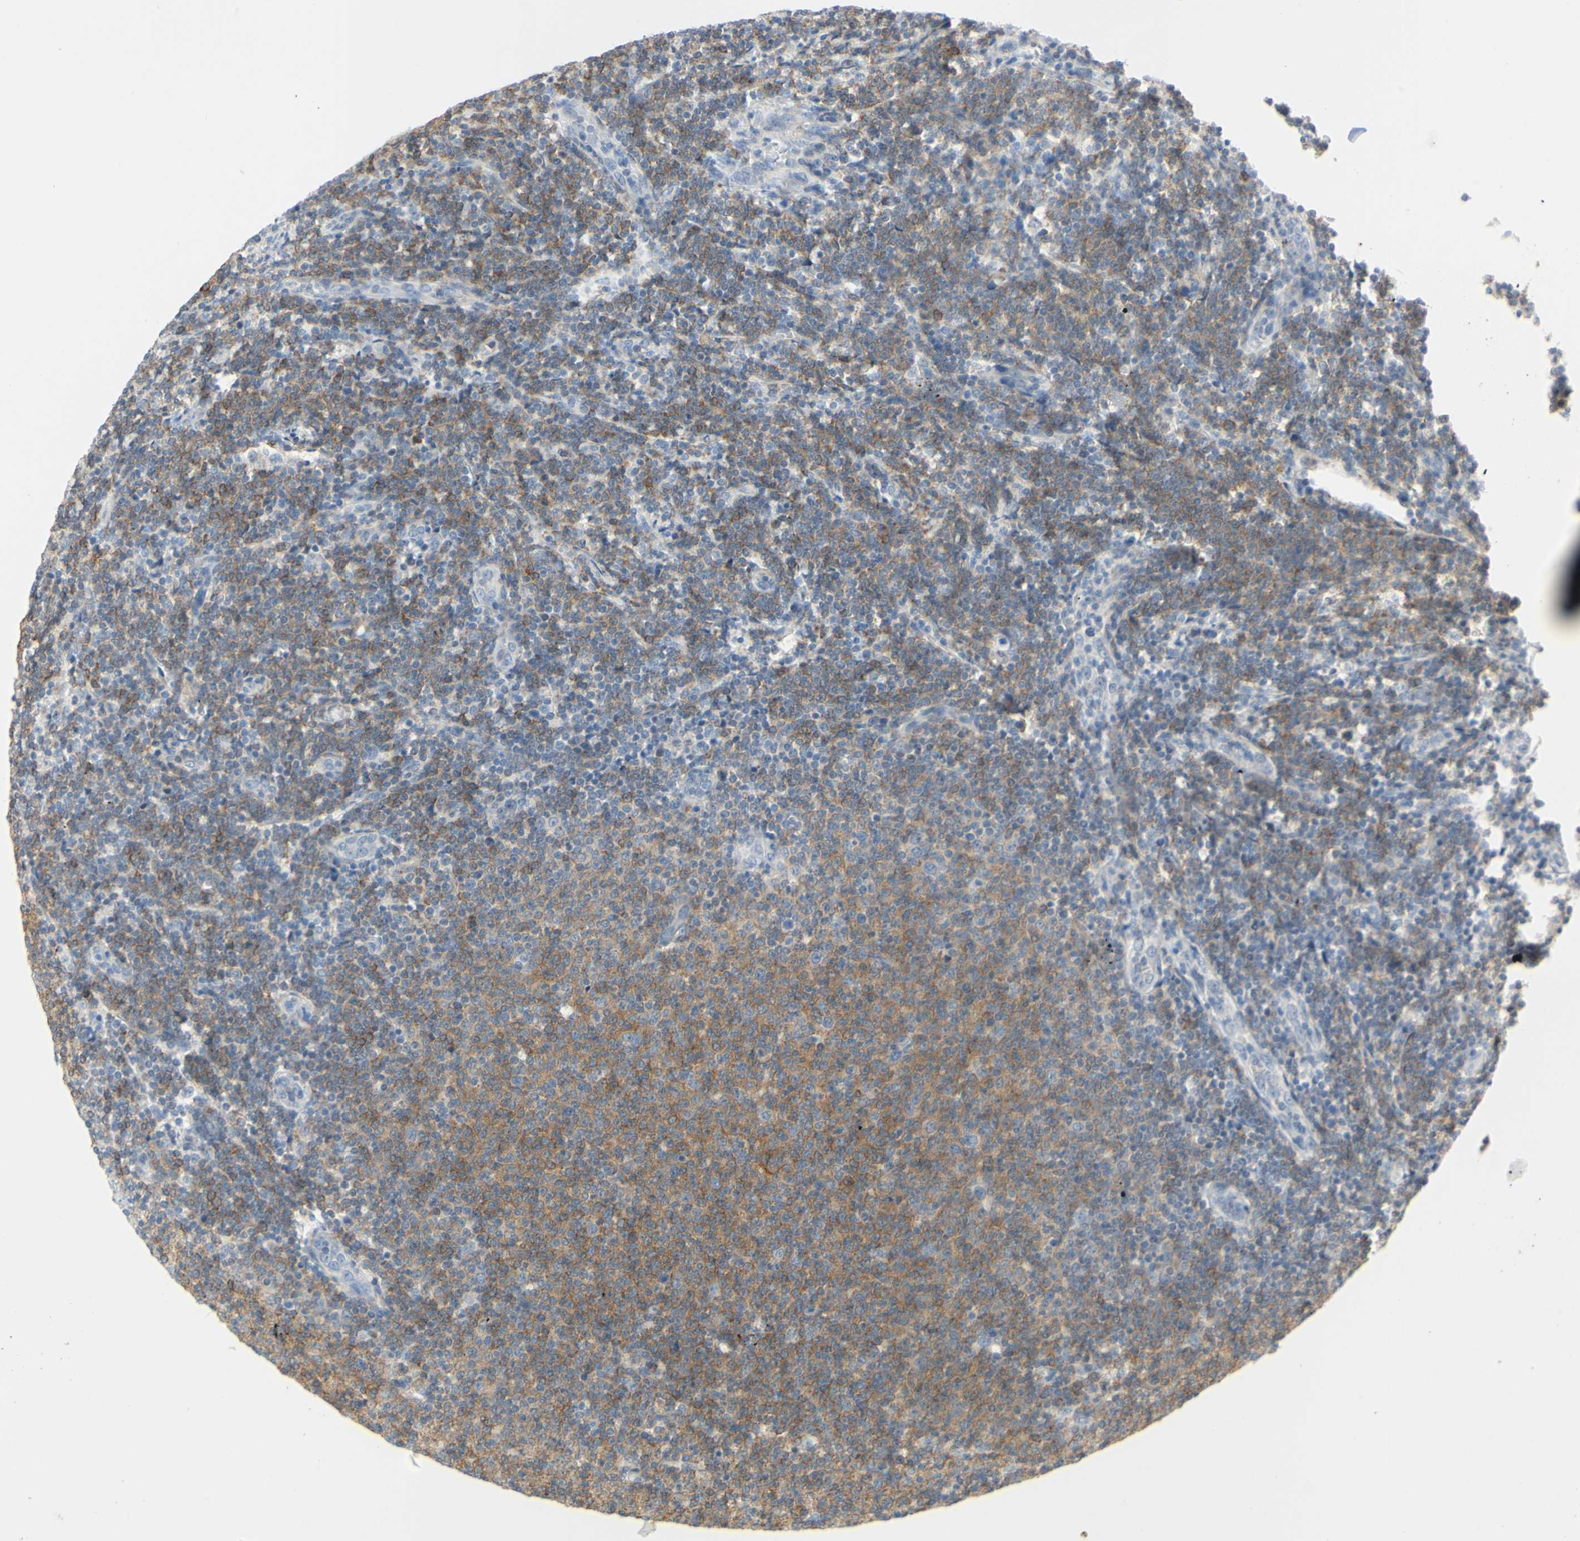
{"staining": {"intensity": "moderate", "quantity": ">75%", "location": "cytoplasmic/membranous"}, "tissue": "lymphoma", "cell_type": "Tumor cells", "image_type": "cancer", "snomed": [{"axis": "morphology", "description": "Malignant lymphoma, non-Hodgkin's type, Low grade"}, {"axis": "topography", "description": "Lymph node"}], "caption": "Malignant lymphoma, non-Hodgkin's type (low-grade) stained with DAB (3,3'-diaminobenzidine) IHC shows medium levels of moderate cytoplasmic/membranous positivity in approximately >75% of tumor cells.", "gene": "MUC1", "patient": {"sex": "male", "age": 66}}